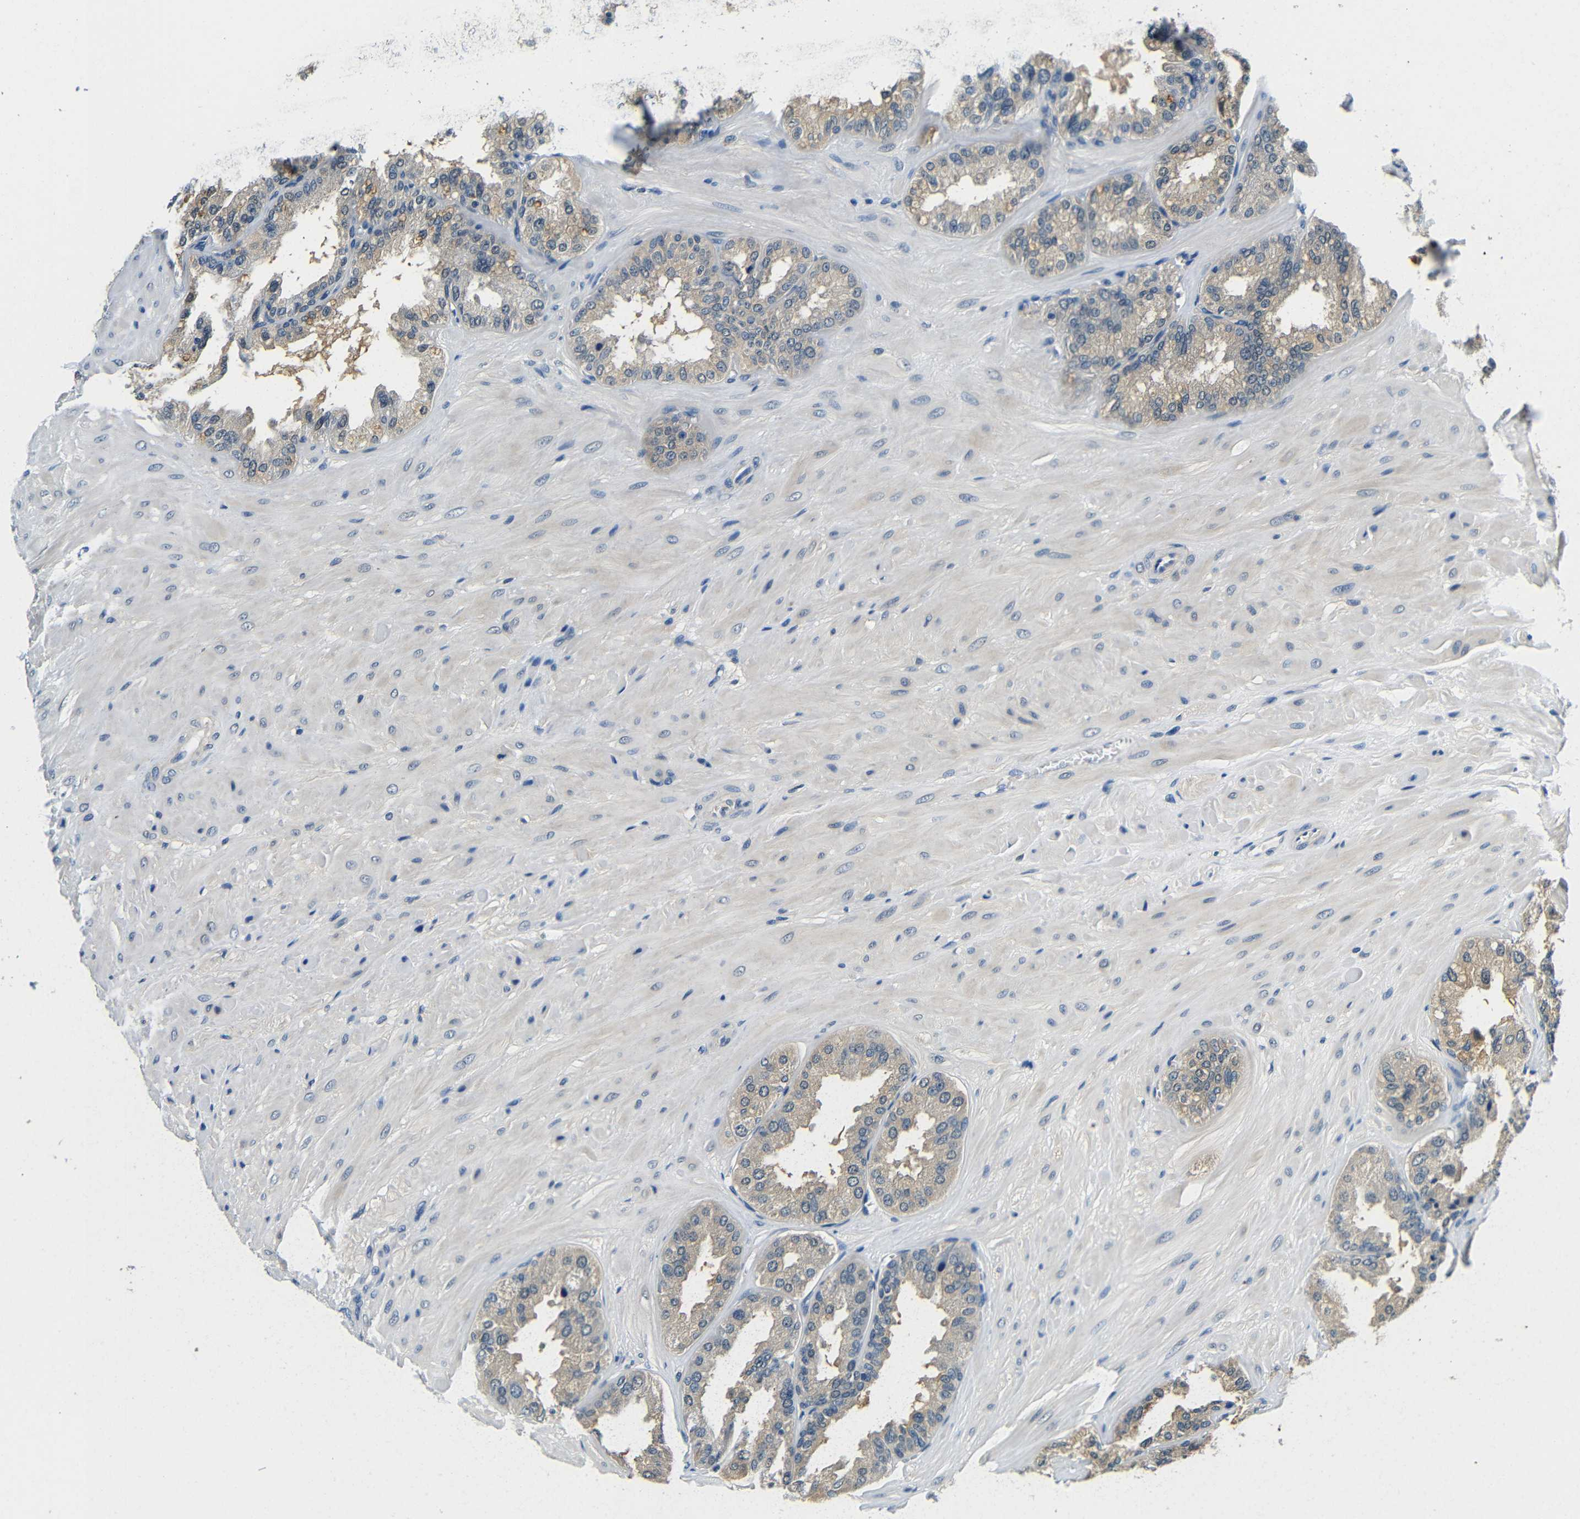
{"staining": {"intensity": "weak", "quantity": "25%-75%", "location": "cytoplasmic/membranous"}, "tissue": "seminal vesicle", "cell_type": "Glandular cells", "image_type": "normal", "snomed": [{"axis": "morphology", "description": "Normal tissue, NOS"}, {"axis": "topography", "description": "Prostate"}, {"axis": "topography", "description": "Seminal veicle"}], "caption": "Weak cytoplasmic/membranous positivity for a protein is identified in approximately 25%-75% of glandular cells of benign seminal vesicle using immunohistochemistry.", "gene": "ADAP1", "patient": {"sex": "male", "age": 51}}